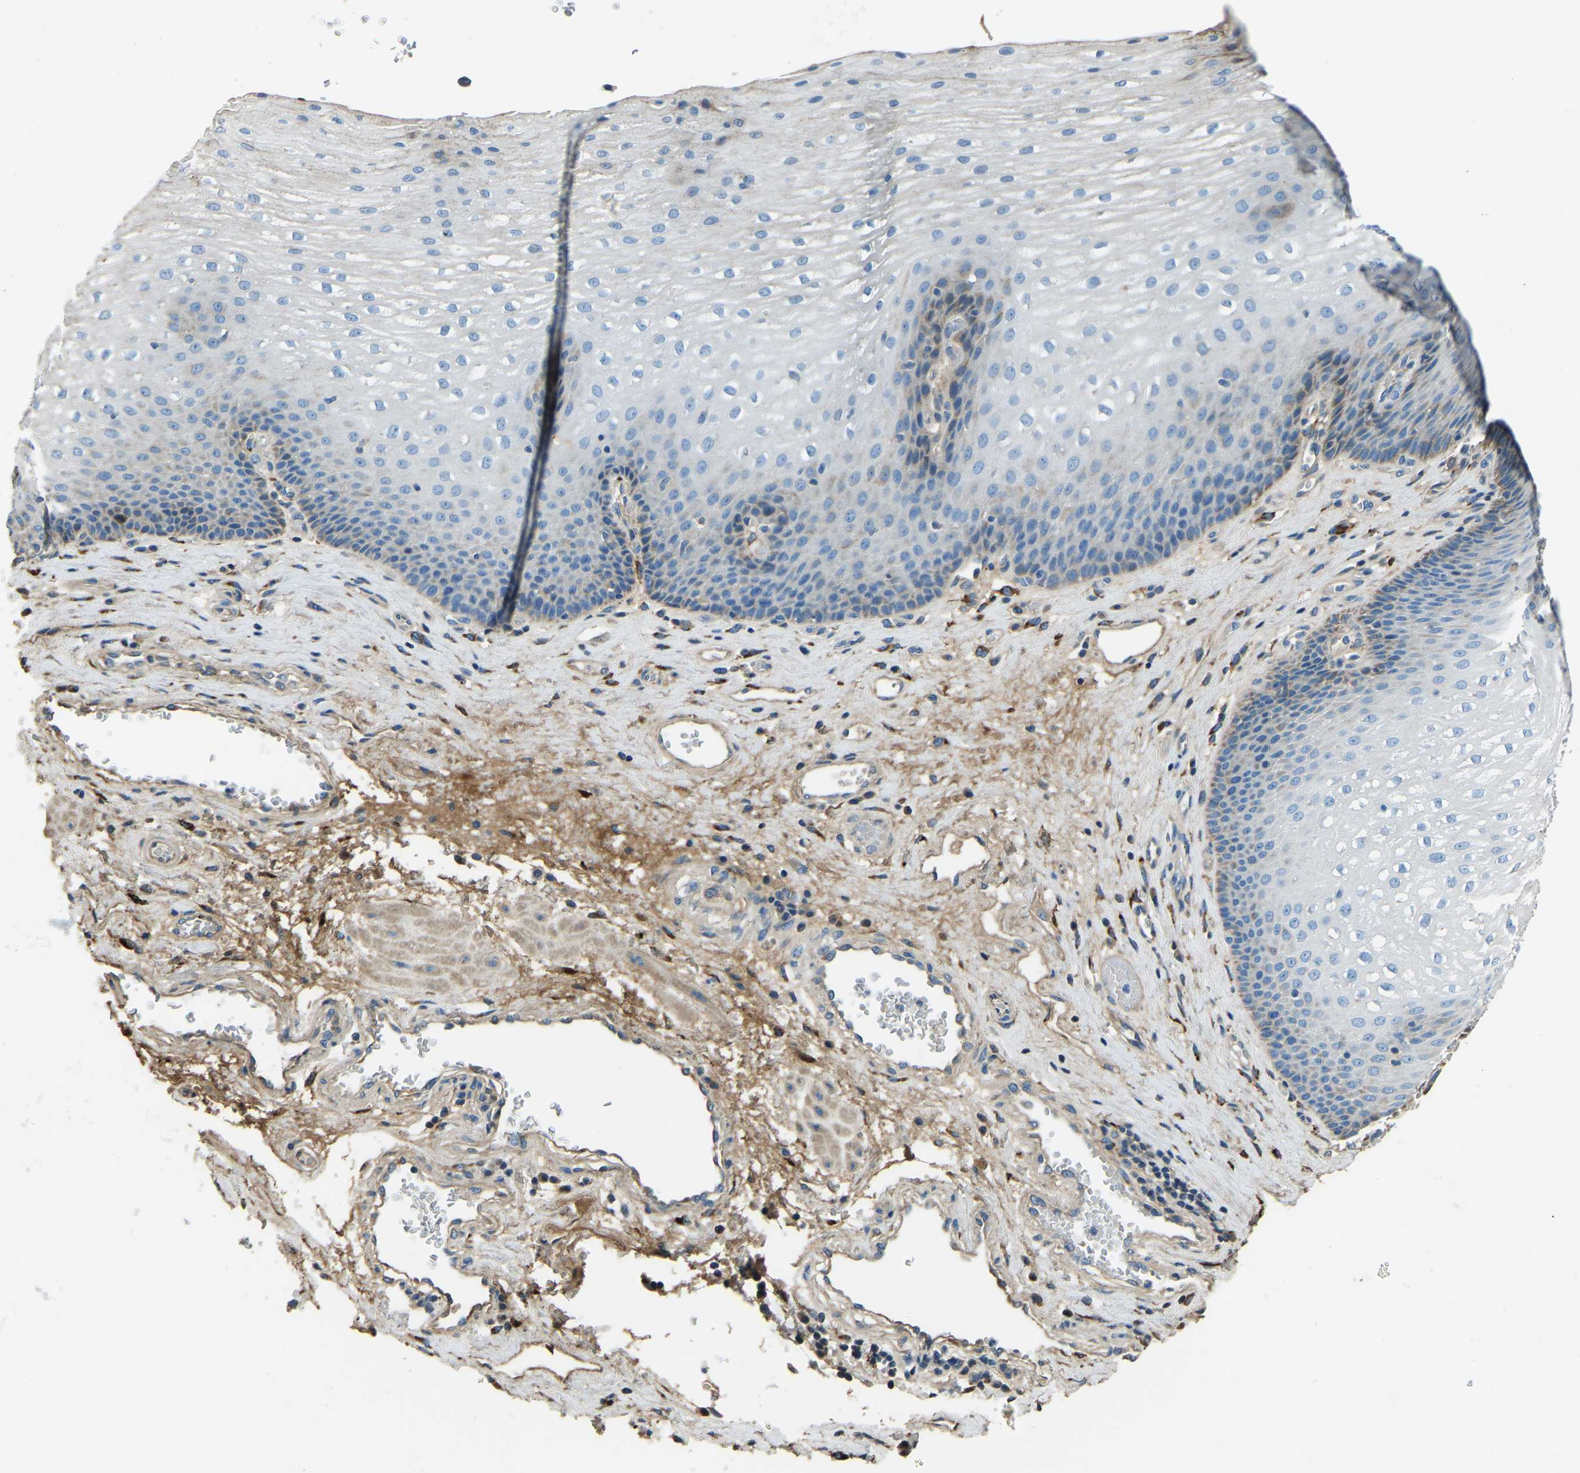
{"staining": {"intensity": "moderate", "quantity": "<25%", "location": "cytoplasmic/membranous"}, "tissue": "esophagus", "cell_type": "Squamous epithelial cells", "image_type": "normal", "snomed": [{"axis": "morphology", "description": "Normal tissue, NOS"}, {"axis": "topography", "description": "Esophagus"}], "caption": "A photomicrograph of human esophagus stained for a protein displays moderate cytoplasmic/membranous brown staining in squamous epithelial cells. The protein of interest is stained brown, and the nuclei are stained in blue (DAB IHC with brightfield microscopy, high magnification).", "gene": "COL3A1", "patient": {"sex": "male", "age": 48}}